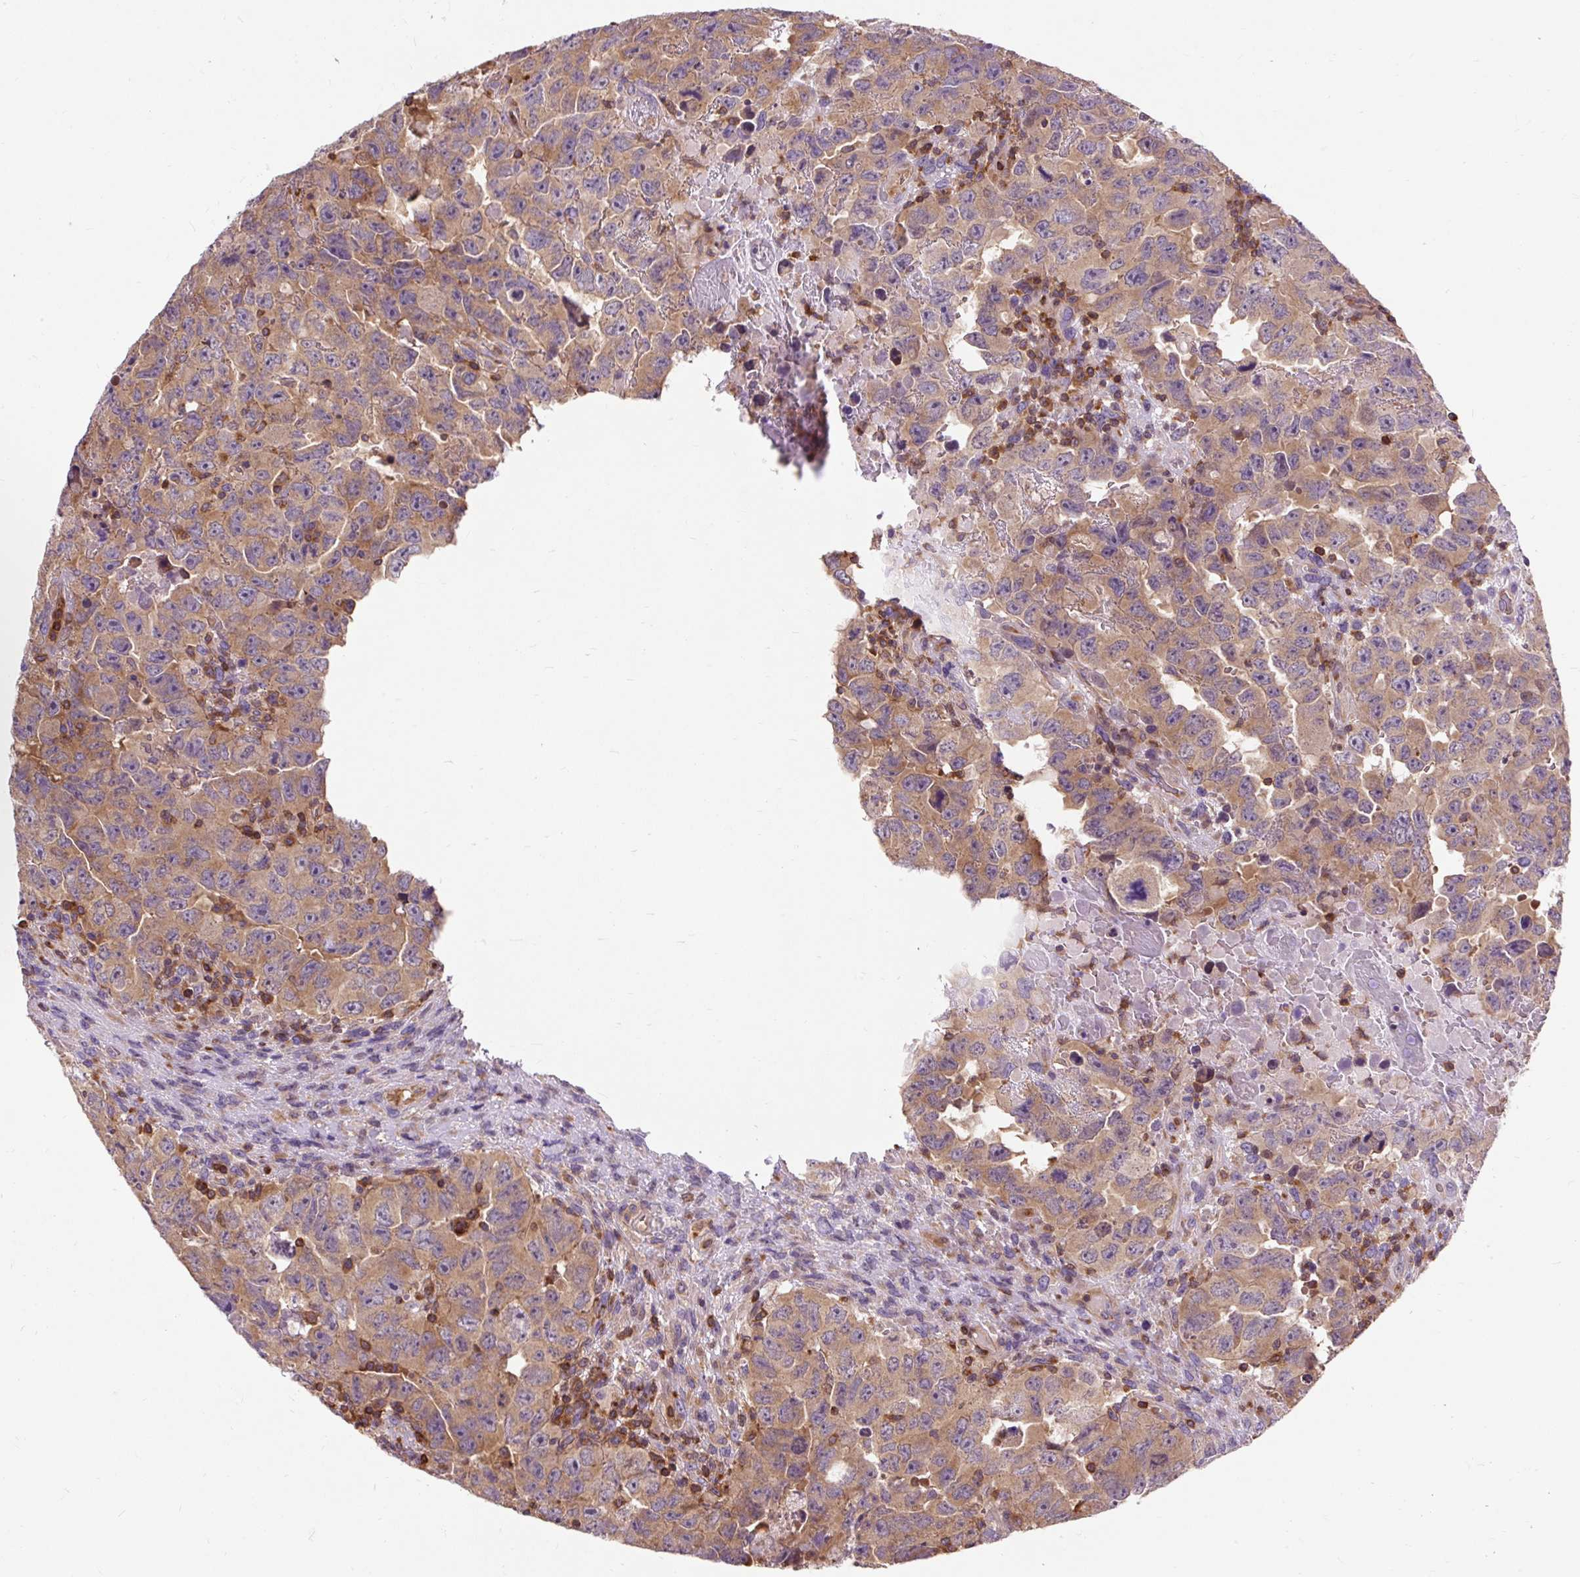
{"staining": {"intensity": "moderate", "quantity": ">75%", "location": "cytoplasmic/membranous"}, "tissue": "testis cancer", "cell_type": "Tumor cells", "image_type": "cancer", "snomed": [{"axis": "morphology", "description": "Carcinoma, Embryonal, NOS"}, {"axis": "topography", "description": "Testis"}], "caption": "Human testis cancer (embryonal carcinoma) stained with a brown dye reveals moderate cytoplasmic/membranous positive expression in about >75% of tumor cells.", "gene": "CISD3", "patient": {"sex": "male", "age": 24}}